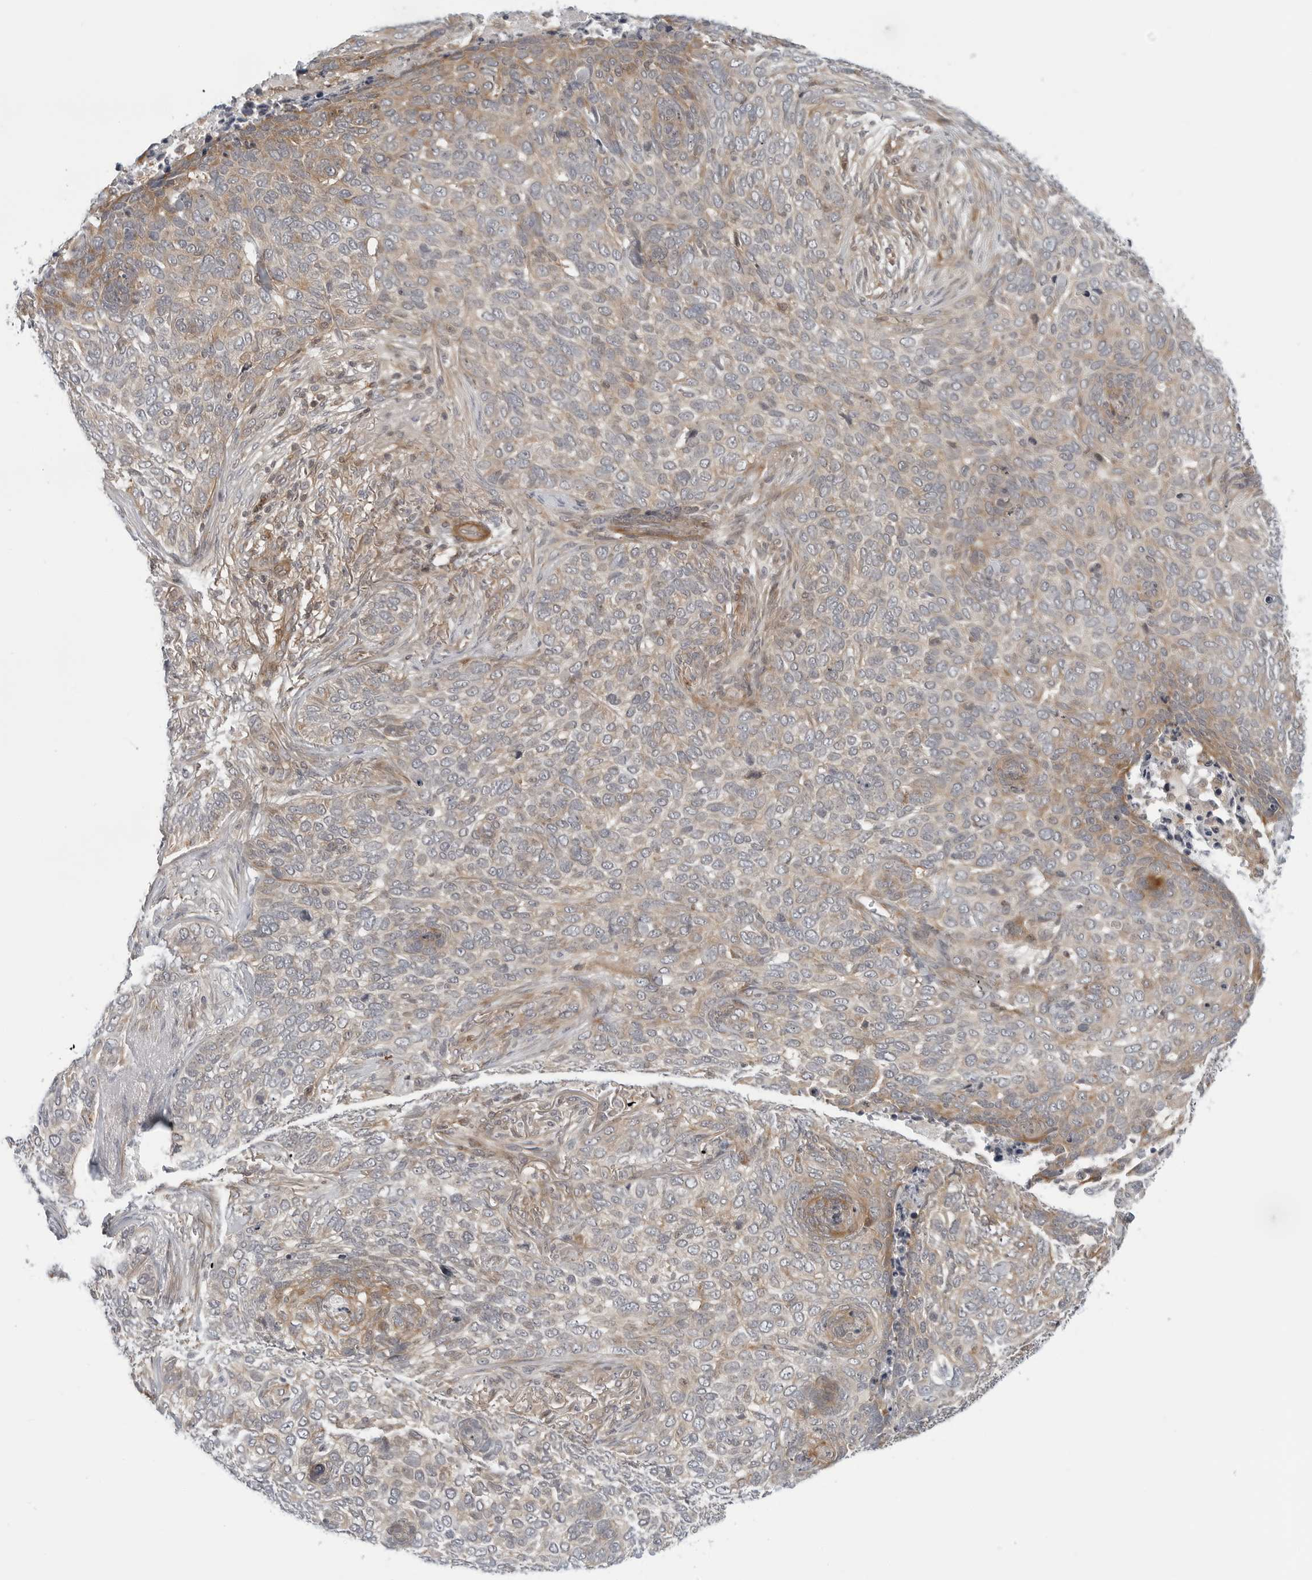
{"staining": {"intensity": "moderate", "quantity": "<25%", "location": "cytoplasmic/membranous"}, "tissue": "skin cancer", "cell_type": "Tumor cells", "image_type": "cancer", "snomed": [{"axis": "morphology", "description": "Basal cell carcinoma"}, {"axis": "topography", "description": "Skin"}], "caption": "An immunohistochemistry histopathology image of neoplastic tissue is shown. Protein staining in brown highlights moderate cytoplasmic/membranous positivity in skin cancer (basal cell carcinoma) within tumor cells.", "gene": "STXBP3", "patient": {"sex": "female", "age": 64}}